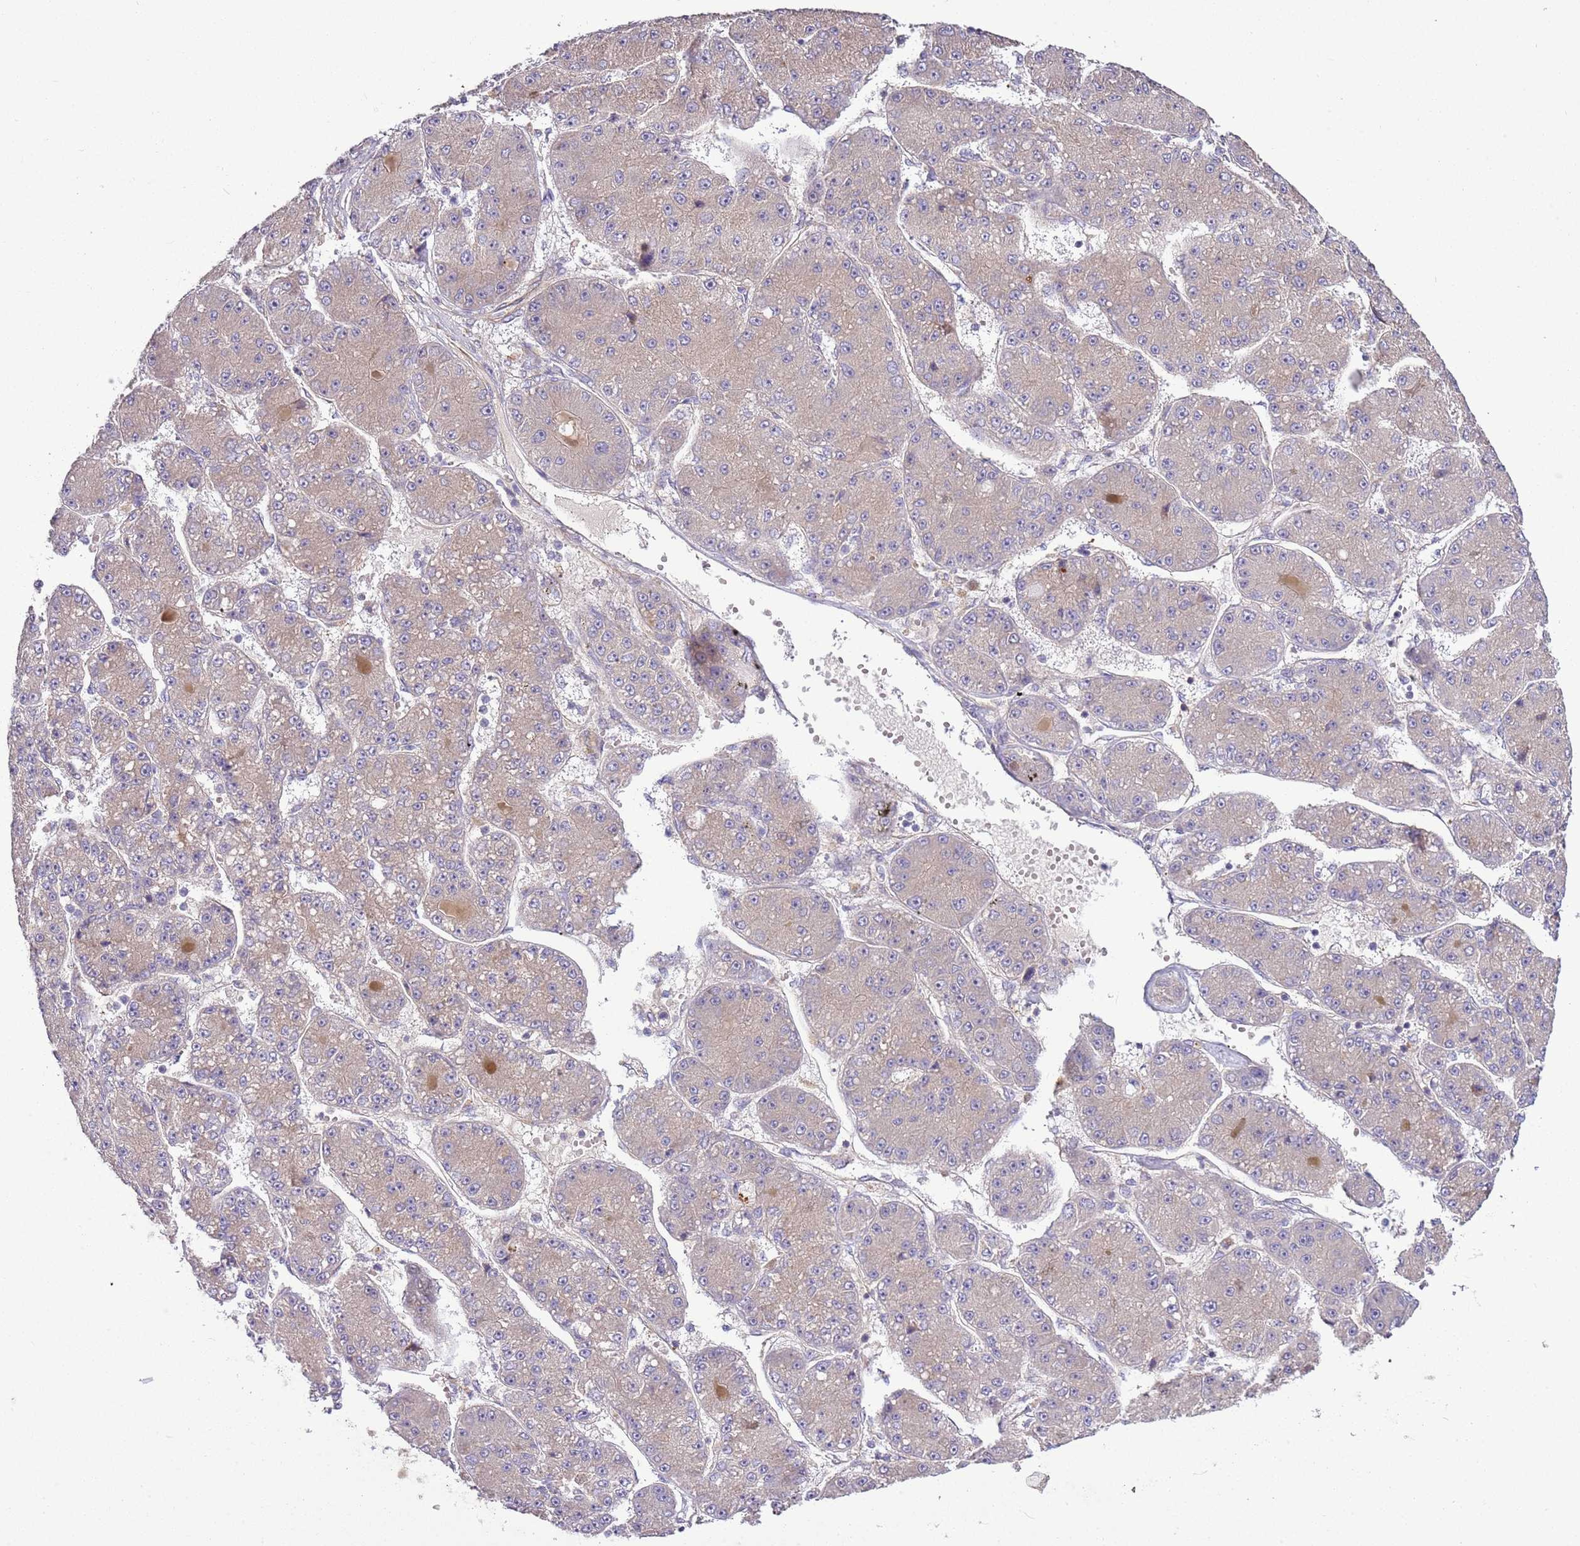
{"staining": {"intensity": "weak", "quantity": "25%-75%", "location": "cytoplasmic/membranous"}, "tissue": "liver cancer", "cell_type": "Tumor cells", "image_type": "cancer", "snomed": [{"axis": "morphology", "description": "Carcinoma, Hepatocellular, NOS"}, {"axis": "topography", "description": "Liver"}], "caption": "Weak cytoplasmic/membranous positivity for a protein is present in about 25%-75% of tumor cells of liver cancer using immunohistochemistry (IHC).", "gene": "GNL1", "patient": {"sex": "male", "age": 67}}